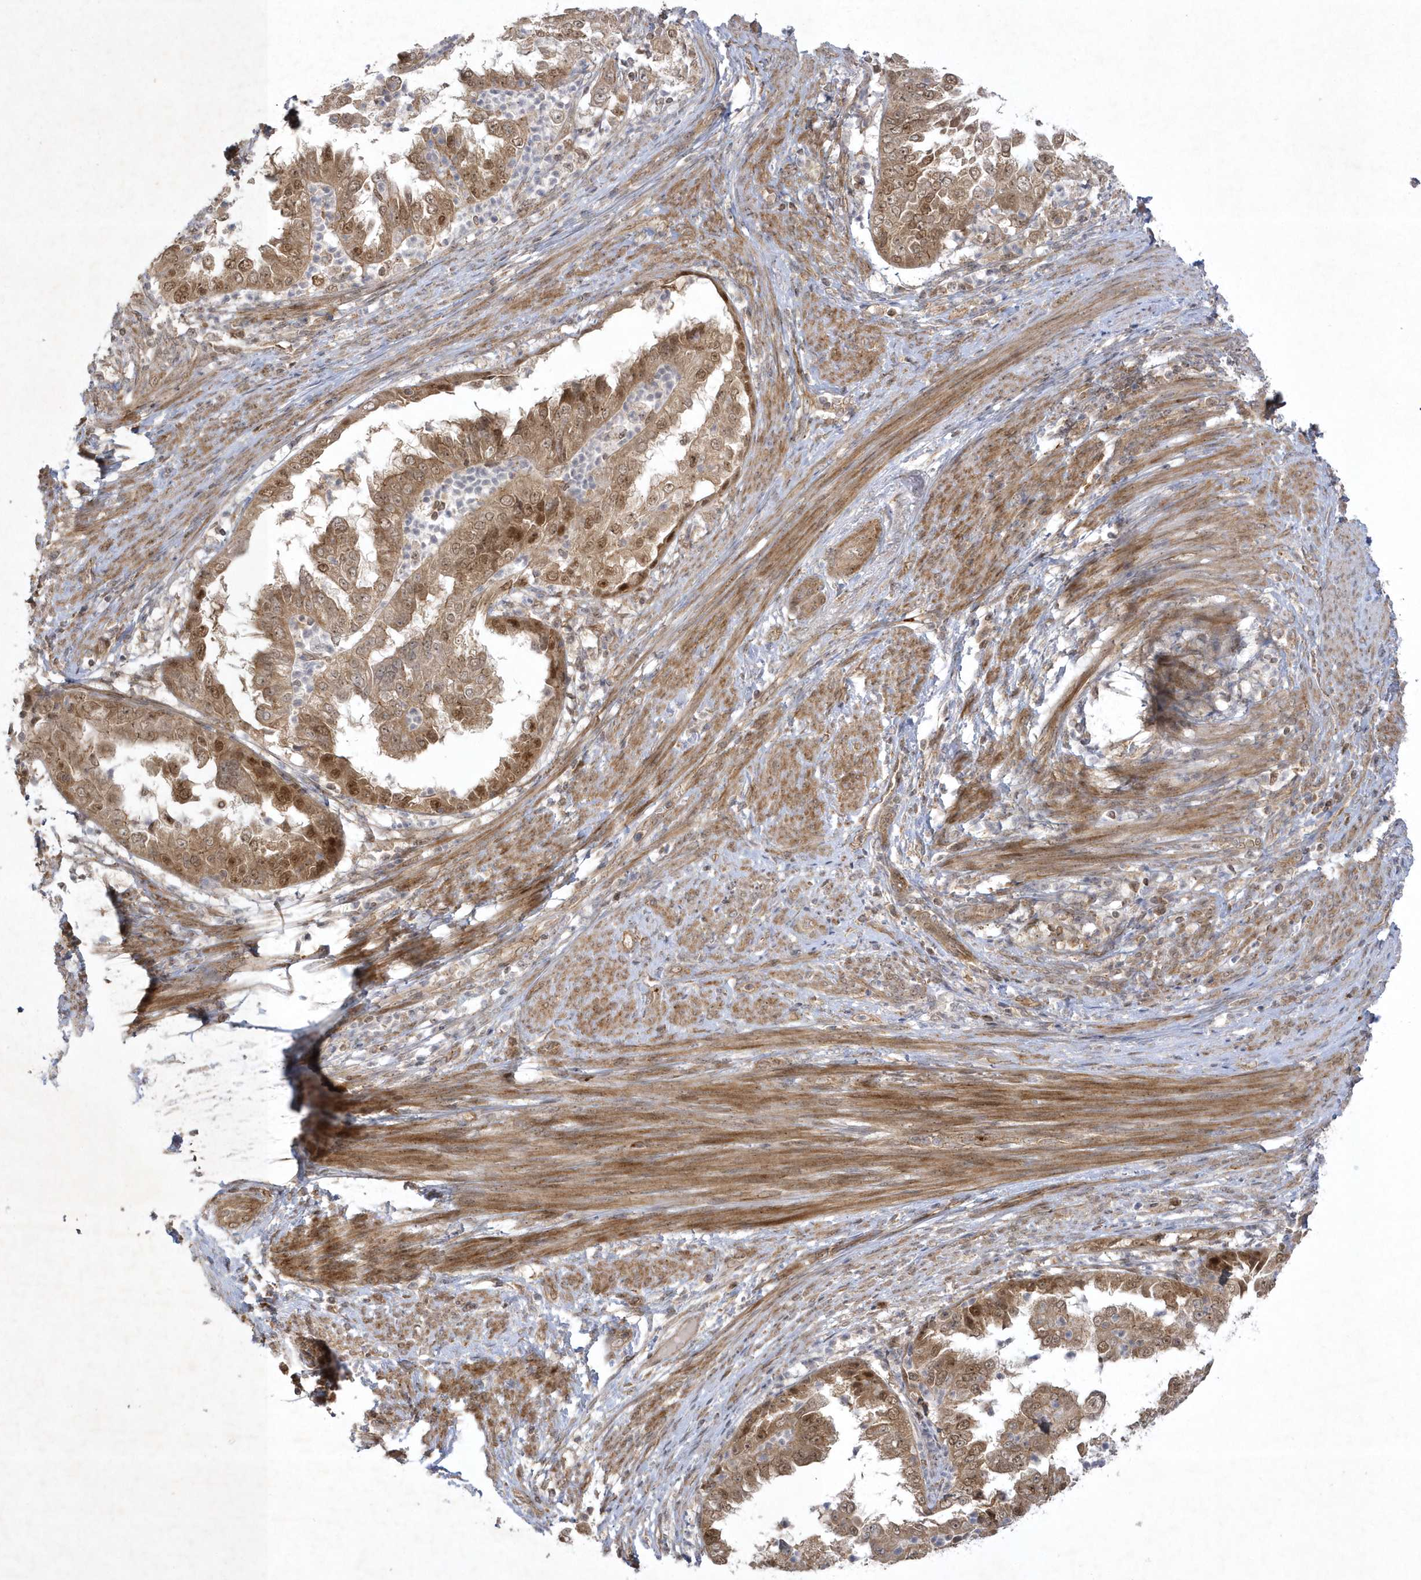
{"staining": {"intensity": "moderate", "quantity": ">75%", "location": "cytoplasmic/membranous,nuclear"}, "tissue": "endometrial cancer", "cell_type": "Tumor cells", "image_type": "cancer", "snomed": [{"axis": "morphology", "description": "Adenocarcinoma, NOS"}, {"axis": "topography", "description": "Endometrium"}], "caption": "Brown immunohistochemical staining in endometrial cancer reveals moderate cytoplasmic/membranous and nuclear positivity in approximately >75% of tumor cells. (brown staining indicates protein expression, while blue staining denotes nuclei).", "gene": "NAF1", "patient": {"sex": "female", "age": 85}}